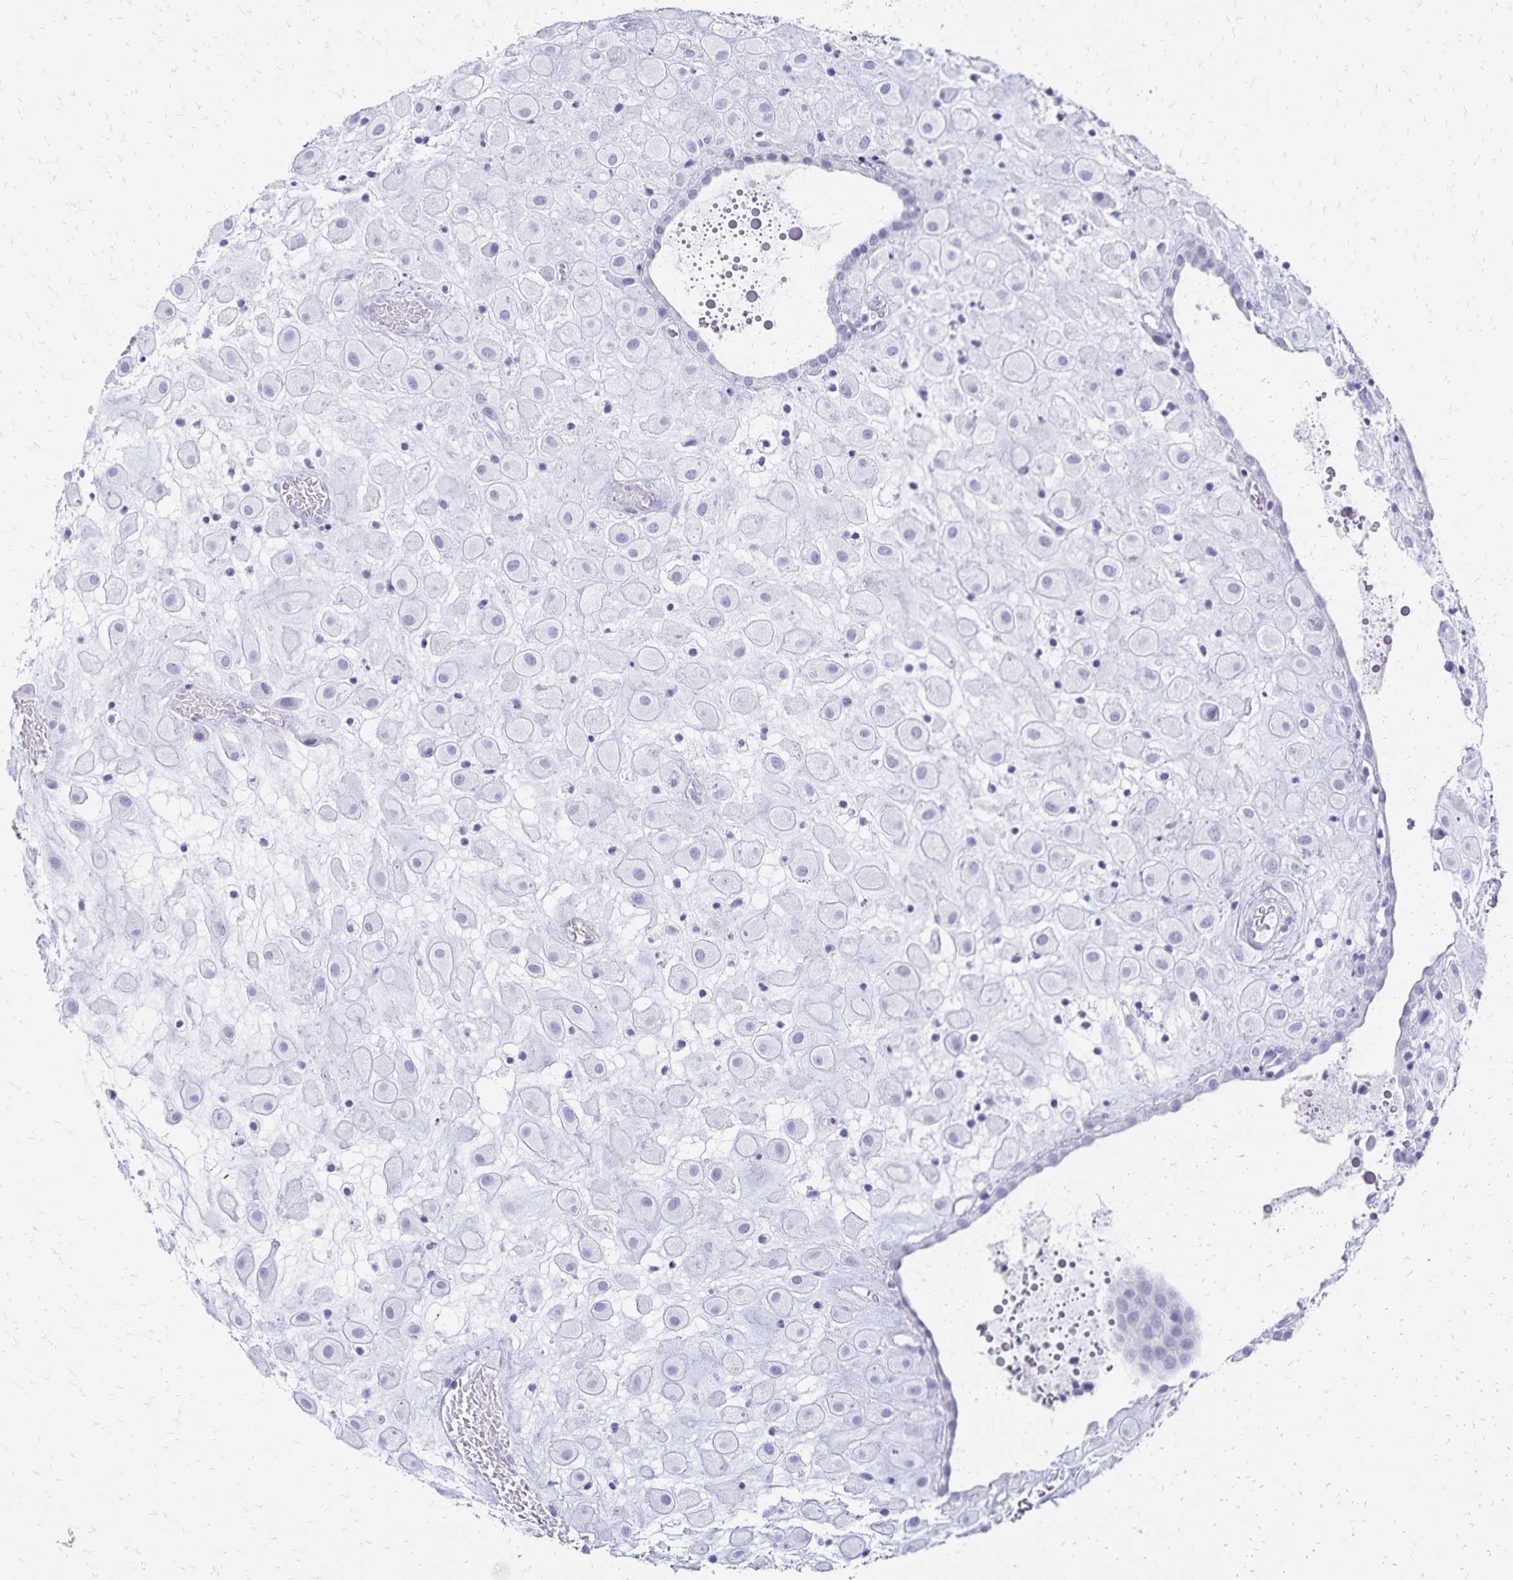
{"staining": {"intensity": "negative", "quantity": "none", "location": "none"}, "tissue": "placenta", "cell_type": "Decidual cells", "image_type": "normal", "snomed": [{"axis": "morphology", "description": "Normal tissue, NOS"}, {"axis": "topography", "description": "Placenta"}], "caption": "A micrograph of placenta stained for a protein demonstrates no brown staining in decidual cells.", "gene": "GIP", "patient": {"sex": "female", "age": 24}}